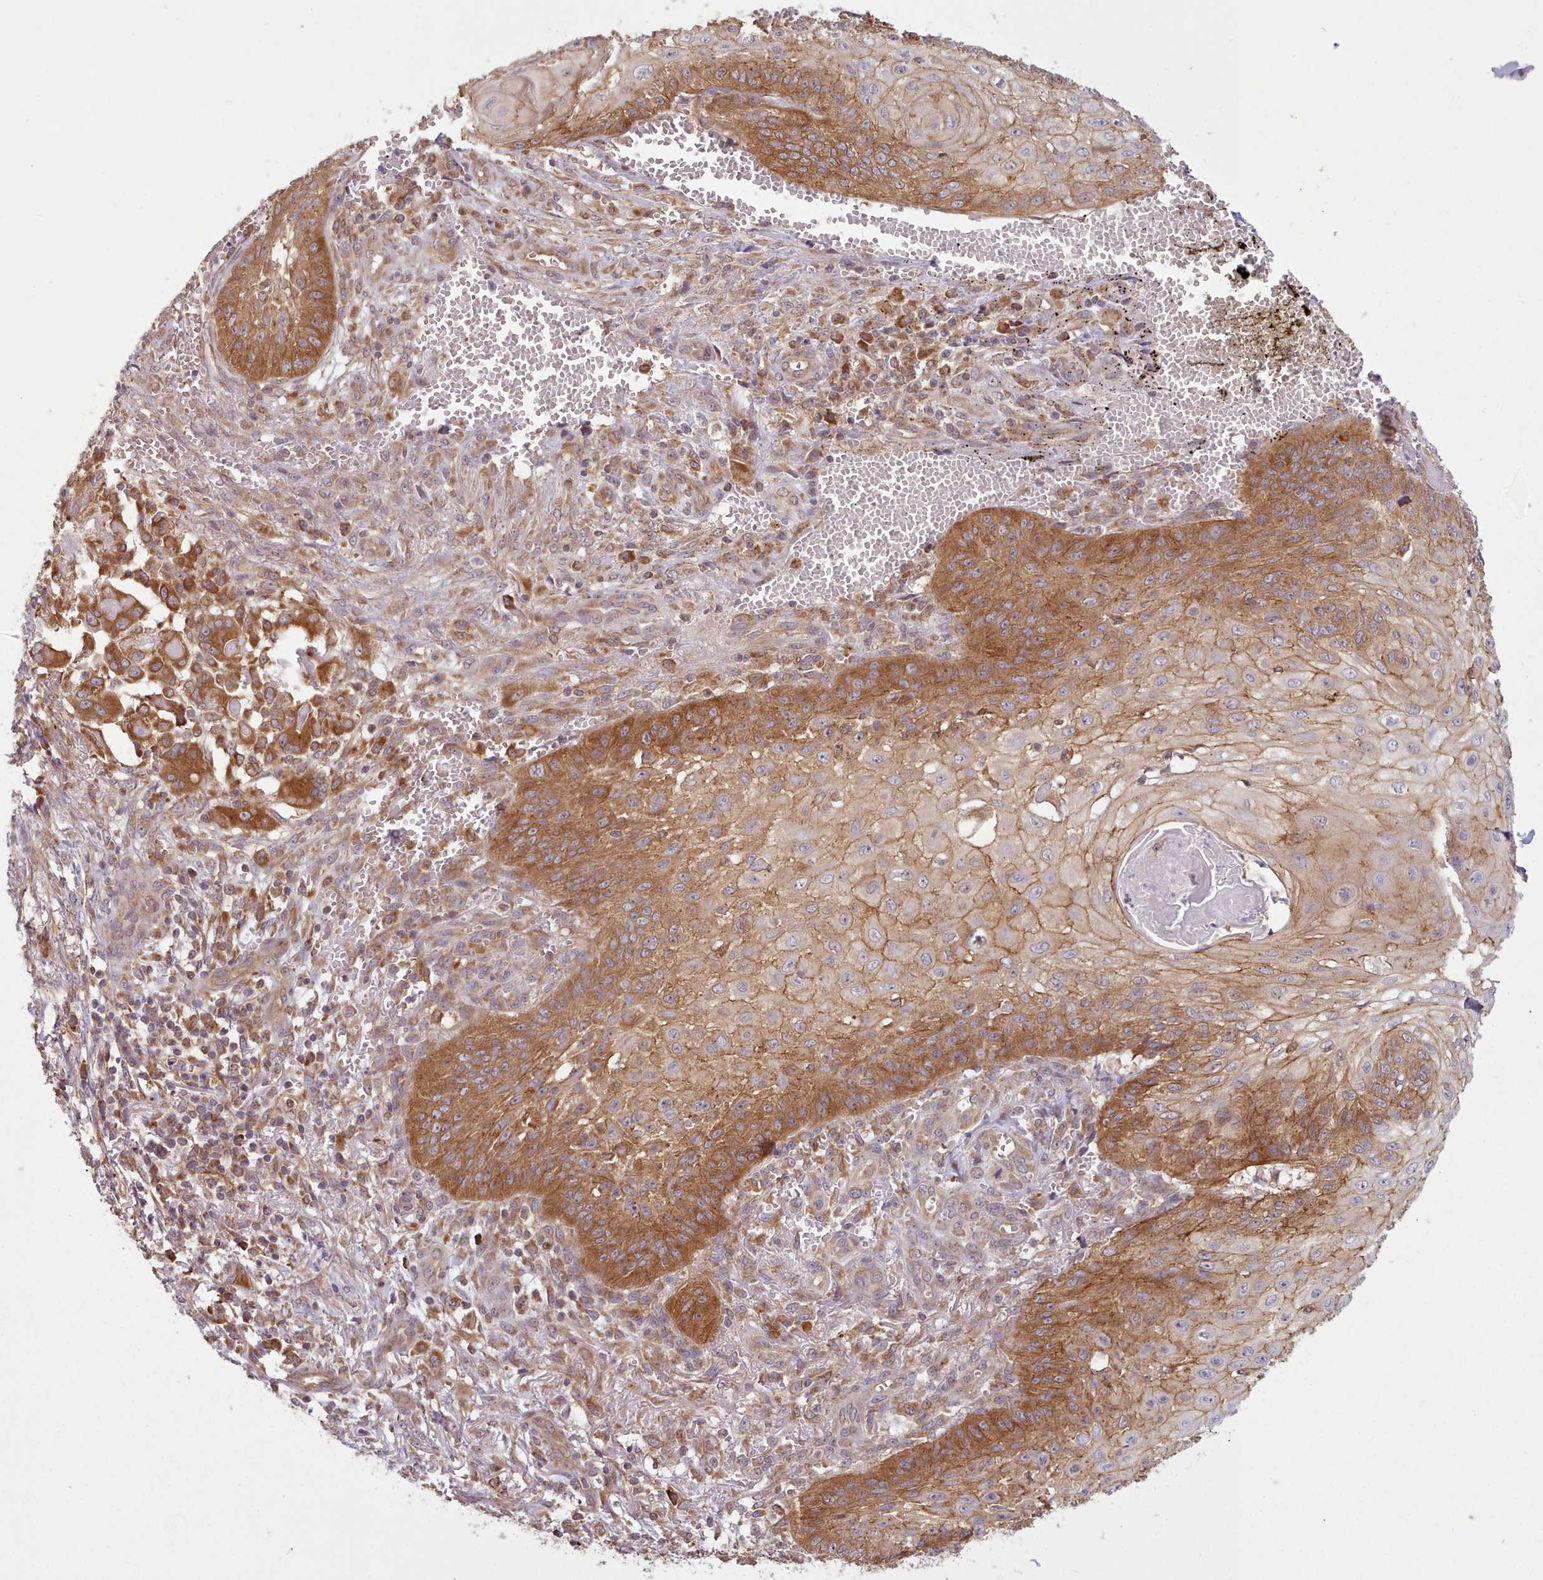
{"staining": {"intensity": "moderate", "quantity": ">75%", "location": "cytoplasmic/membranous"}, "tissue": "skin cancer", "cell_type": "Tumor cells", "image_type": "cancer", "snomed": [{"axis": "morphology", "description": "Squamous cell carcinoma, NOS"}, {"axis": "topography", "description": "Skin"}], "caption": "An IHC histopathology image of tumor tissue is shown. Protein staining in brown highlights moderate cytoplasmic/membranous positivity in skin squamous cell carcinoma within tumor cells. (Brightfield microscopy of DAB IHC at high magnification).", "gene": "CRYBG1", "patient": {"sex": "male", "age": 70}}